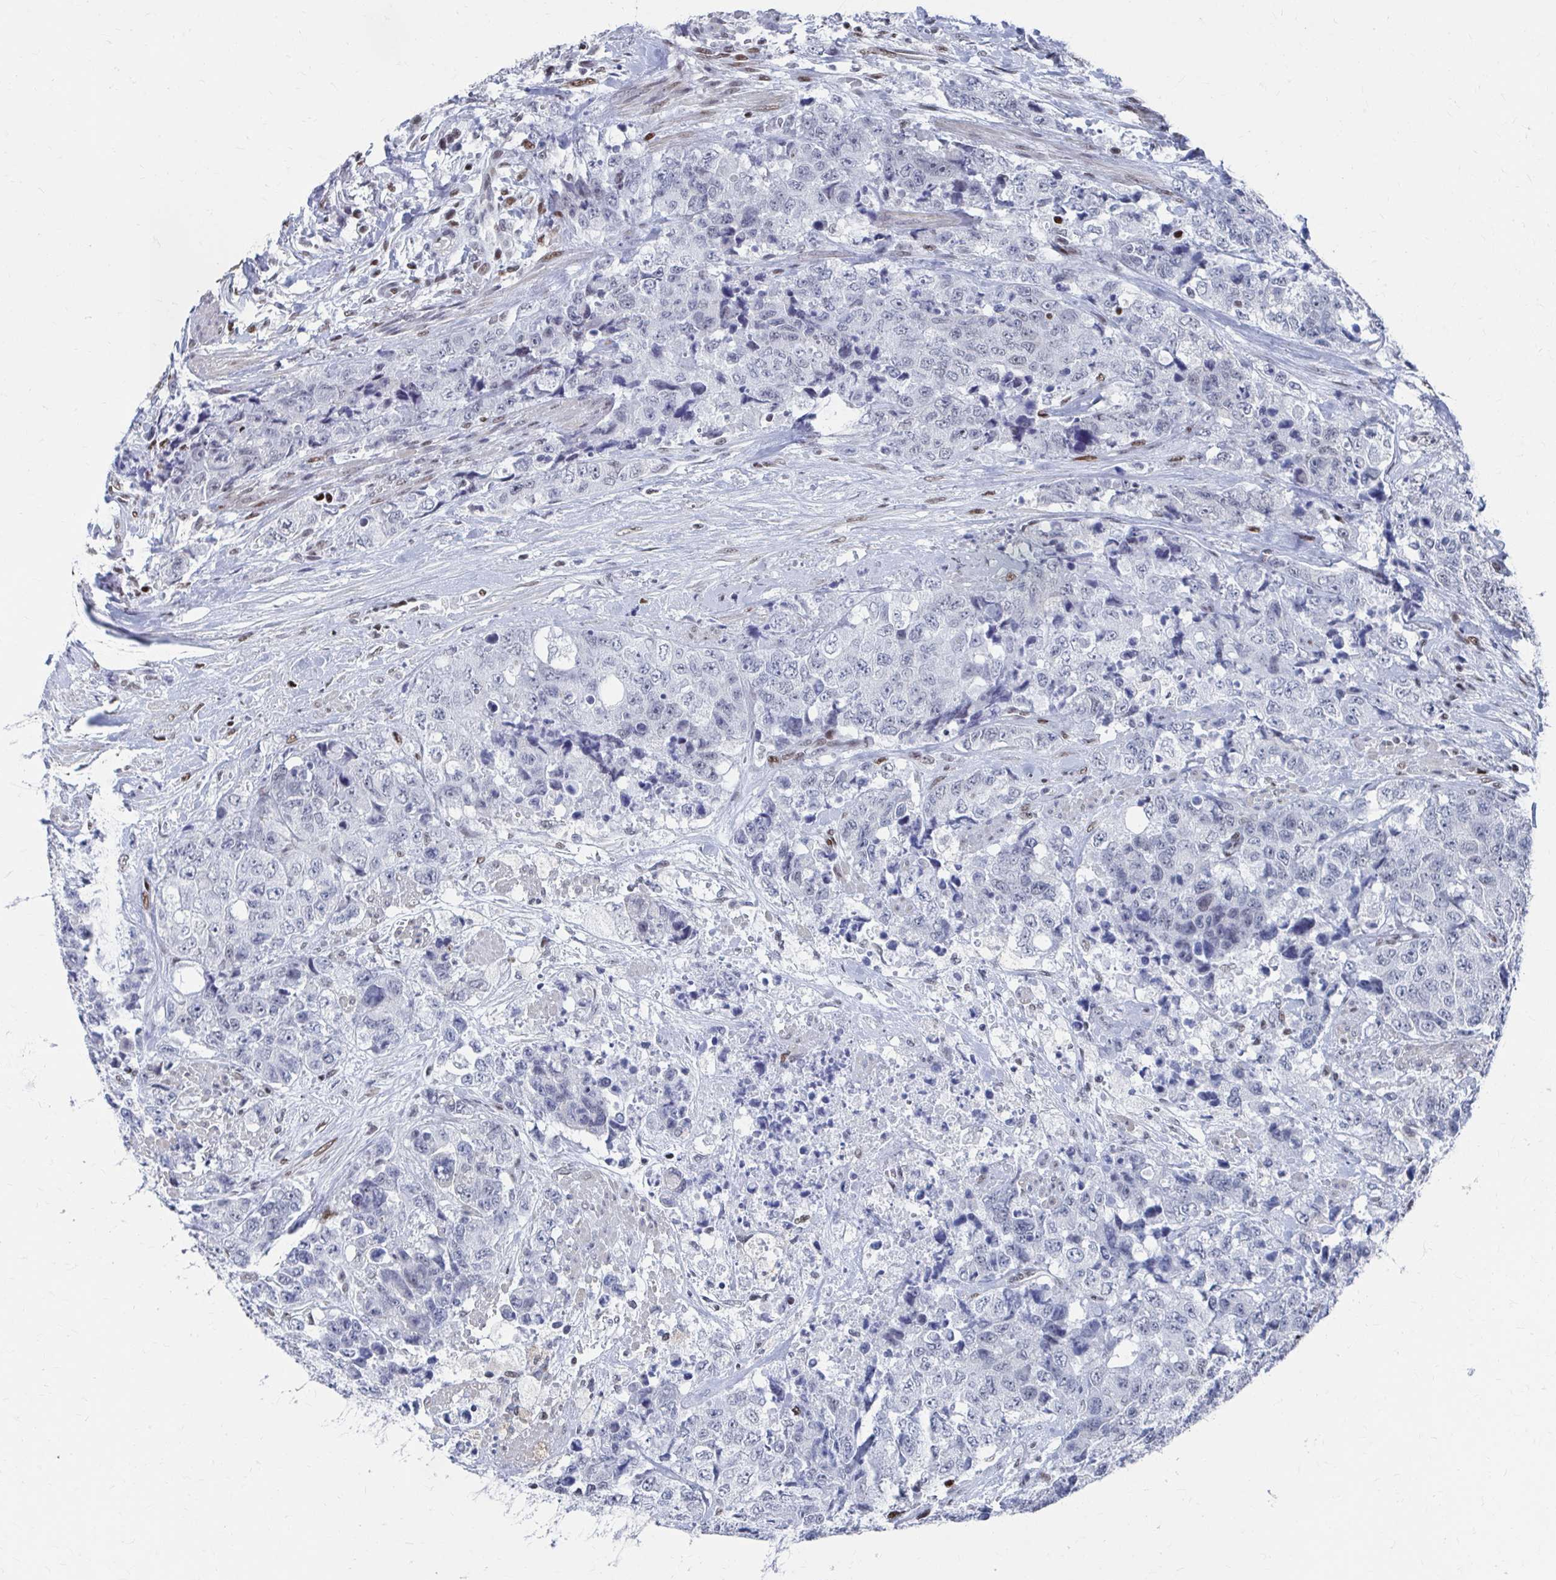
{"staining": {"intensity": "negative", "quantity": "none", "location": "none"}, "tissue": "urothelial cancer", "cell_type": "Tumor cells", "image_type": "cancer", "snomed": [{"axis": "morphology", "description": "Urothelial carcinoma, High grade"}, {"axis": "topography", "description": "Urinary bladder"}], "caption": "Urothelial cancer was stained to show a protein in brown. There is no significant positivity in tumor cells.", "gene": "CDIN1", "patient": {"sex": "female", "age": 78}}